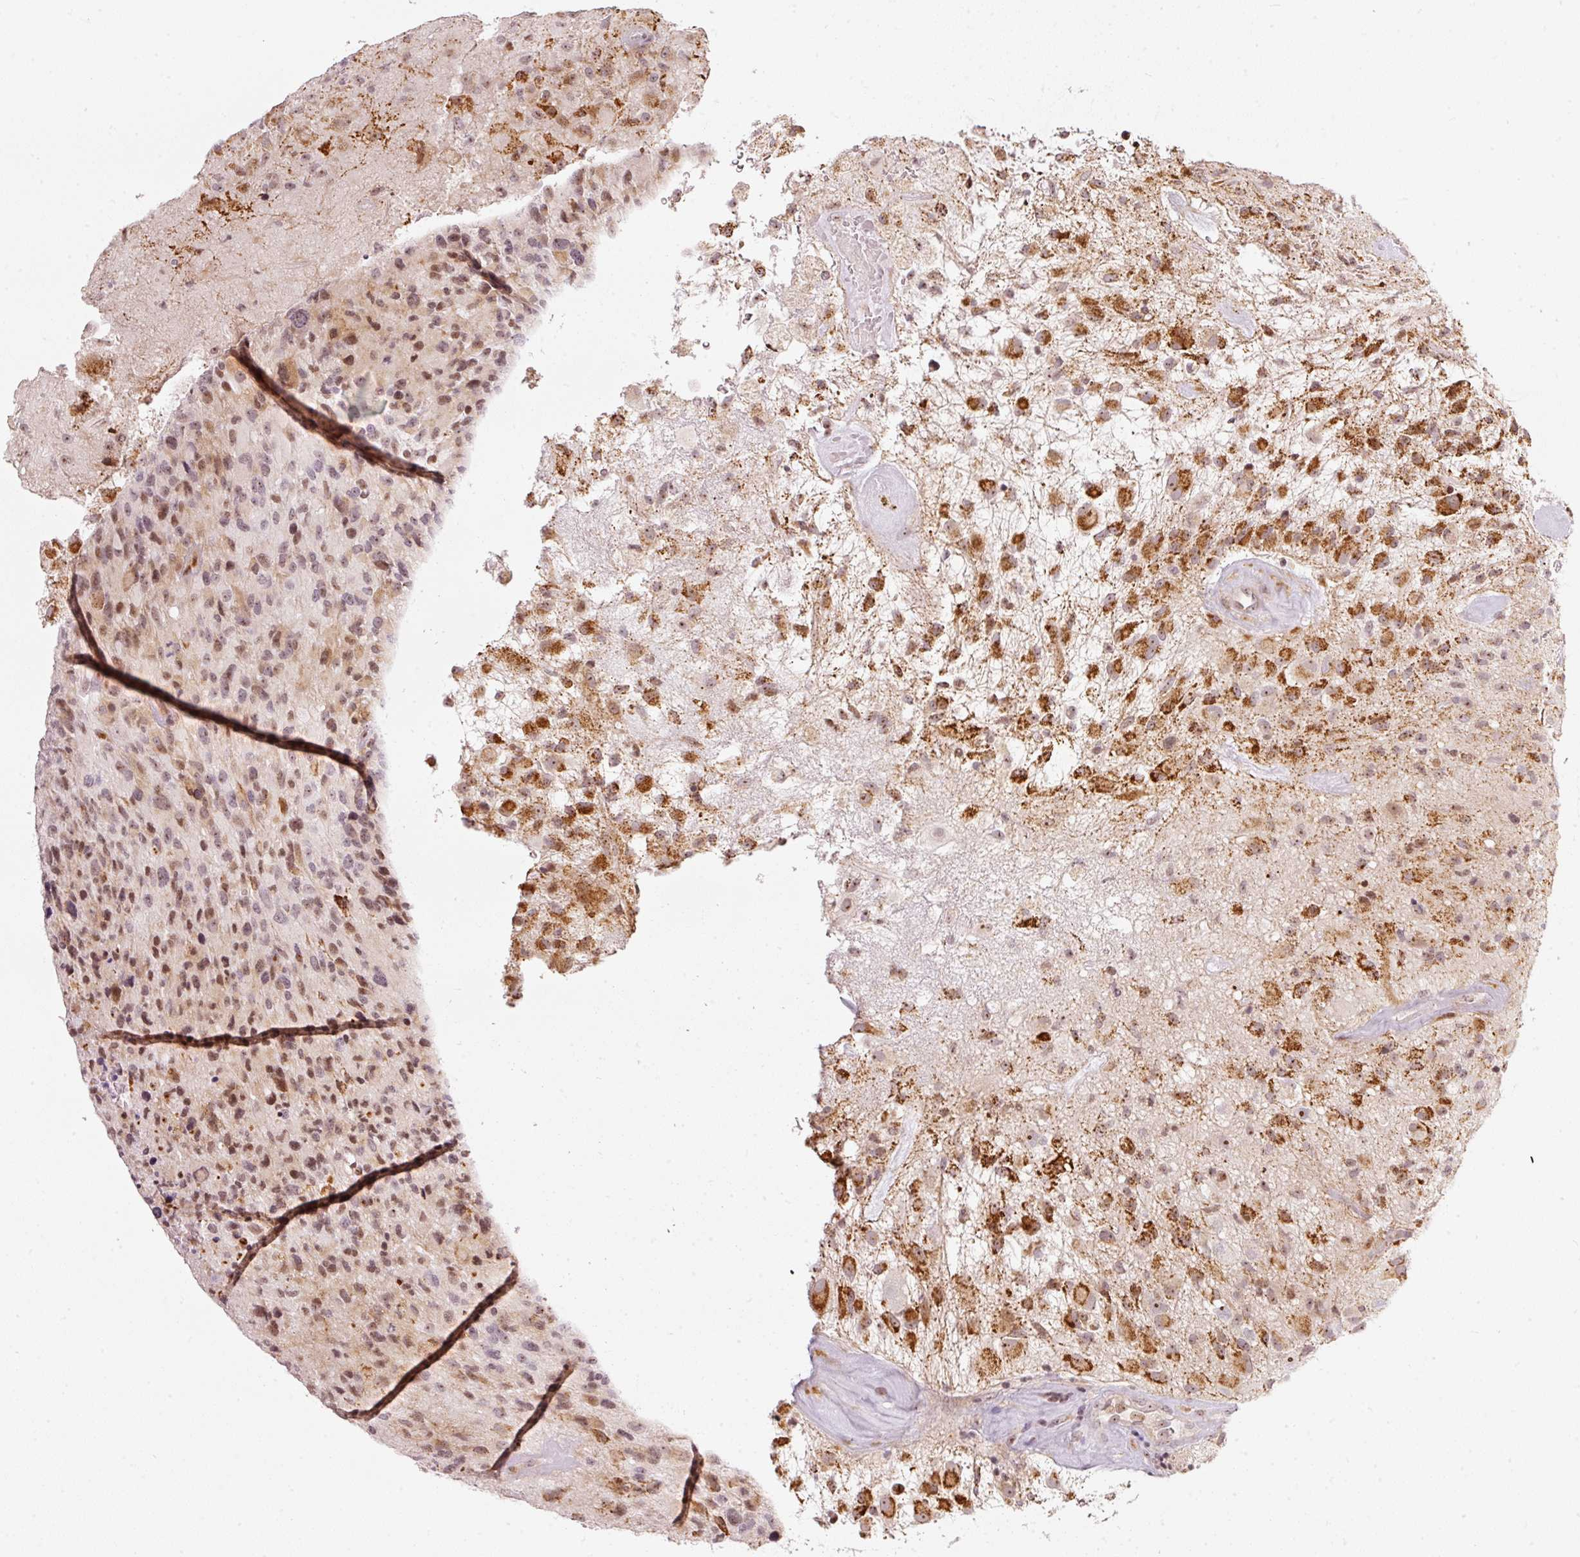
{"staining": {"intensity": "strong", "quantity": "25%-75%", "location": "cytoplasmic/membranous,nuclear"}, "tissue": "glioma", "cell_type": "Tumor cells", "image_type": "cancer", "snomed": [{"axis": "morphology", "description": "Glioma, malignant, High grade"}, {"axis": "topography", "description": "Brain"}], "caption": "Immunohistochemistry (IHC) of glioma shows high levels of strong cytoplasmic/membranous and nuclear expression in about 25%-75% of tumor cells. Nuclei are stained in blue.", "gene": "MXRA8", "patient": {"sex": "female", "age": 67}}